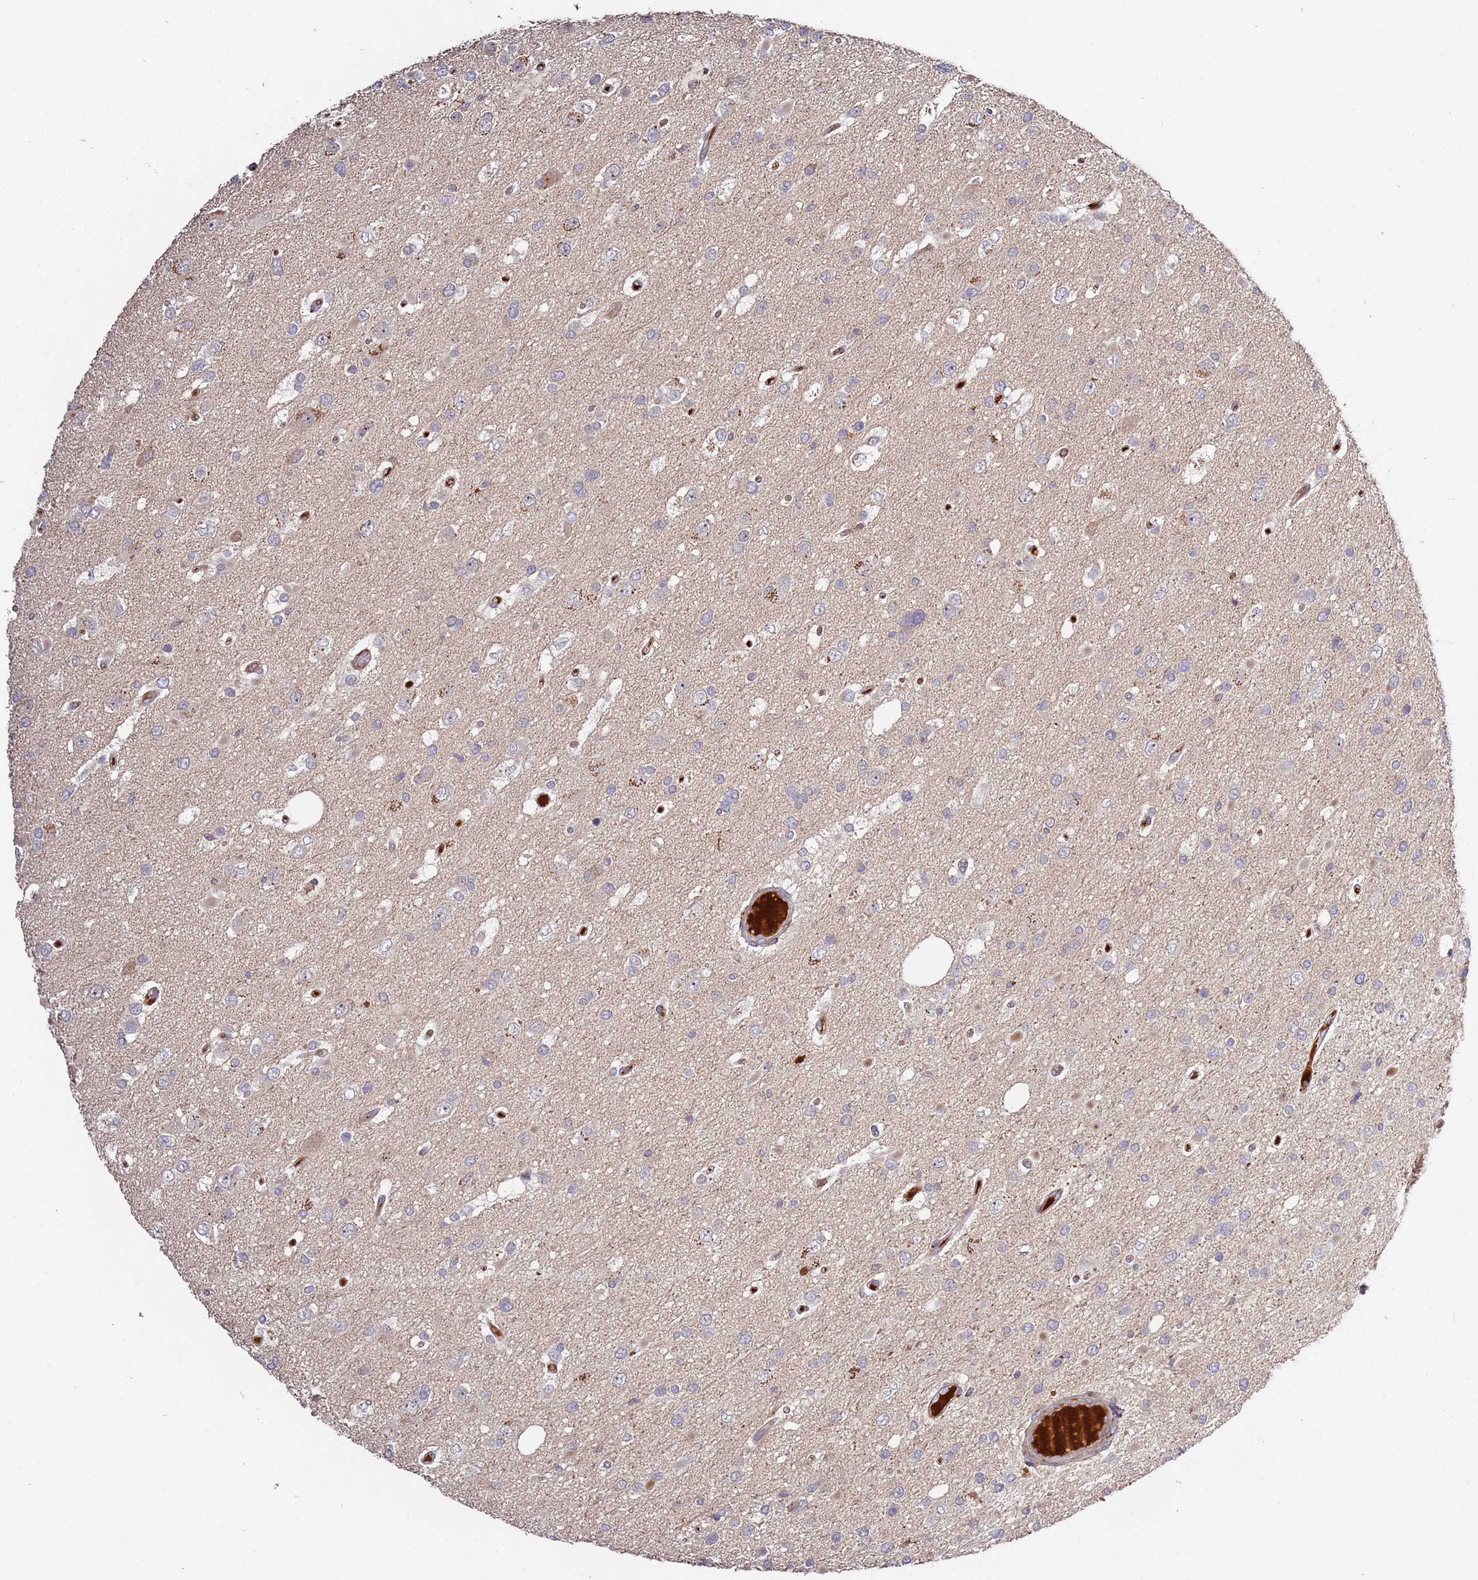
{"staining": {"intensity": "negative", "quantity": "none", "location": "none"}, "tissue": "glioma", "cell_type": "Tumor cells", "image_type": "cancer", "snomed": [{"axis": "morphology", "description": "Glioma, malignant, High grade"}, {"axis": "topography", "description": "Brain"}], "caption": "The photomicrograph displays no staining of tumor cells in malignant glioma (high-grade).", "gene": "RHBDL1", "patient": {"sex": "male", "age": 53}}